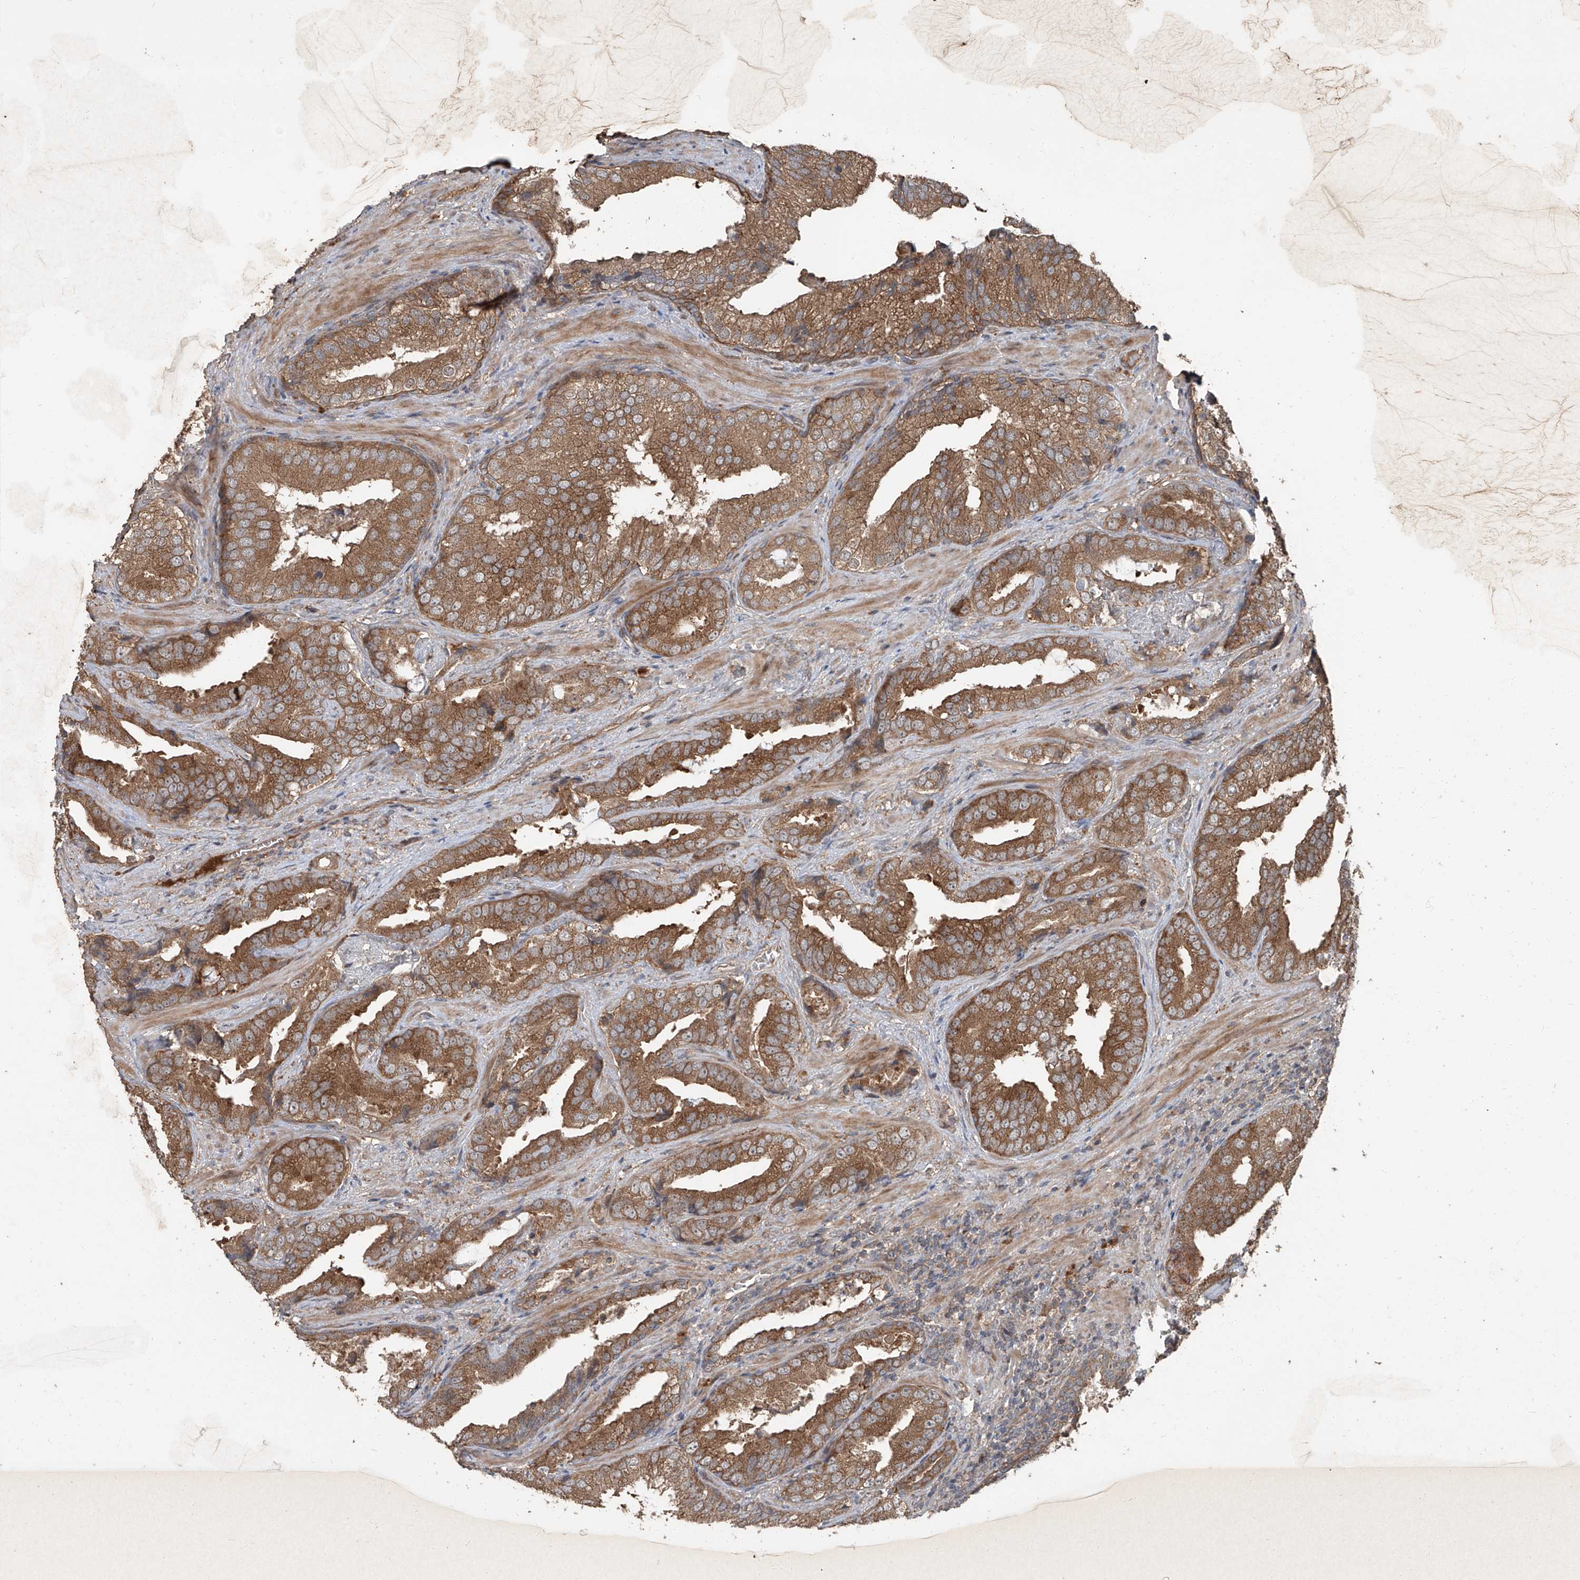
{"staining": {"intensity": "moderate", "quantity": ">75%", "location": "cytoplasmic/membranous"}, "tissue": "prostate cancer", "cell_type": "Tumor cells", "image_type": "cancer", "snomed": [{"axis": "morphology", "description": "Adenocarcinoma, Low grade"}, {"axis": "topography", "description": "Prostate"}], "caption": "The photomicrograph exhibits staining of prostate adenocarcinoma (low-grade), revealing moderate cytoplasmic/membranous protein staining (brown color) within tumor cells.", "gene": "CCN1", "patient": {"sex": "male", "age": 67}}